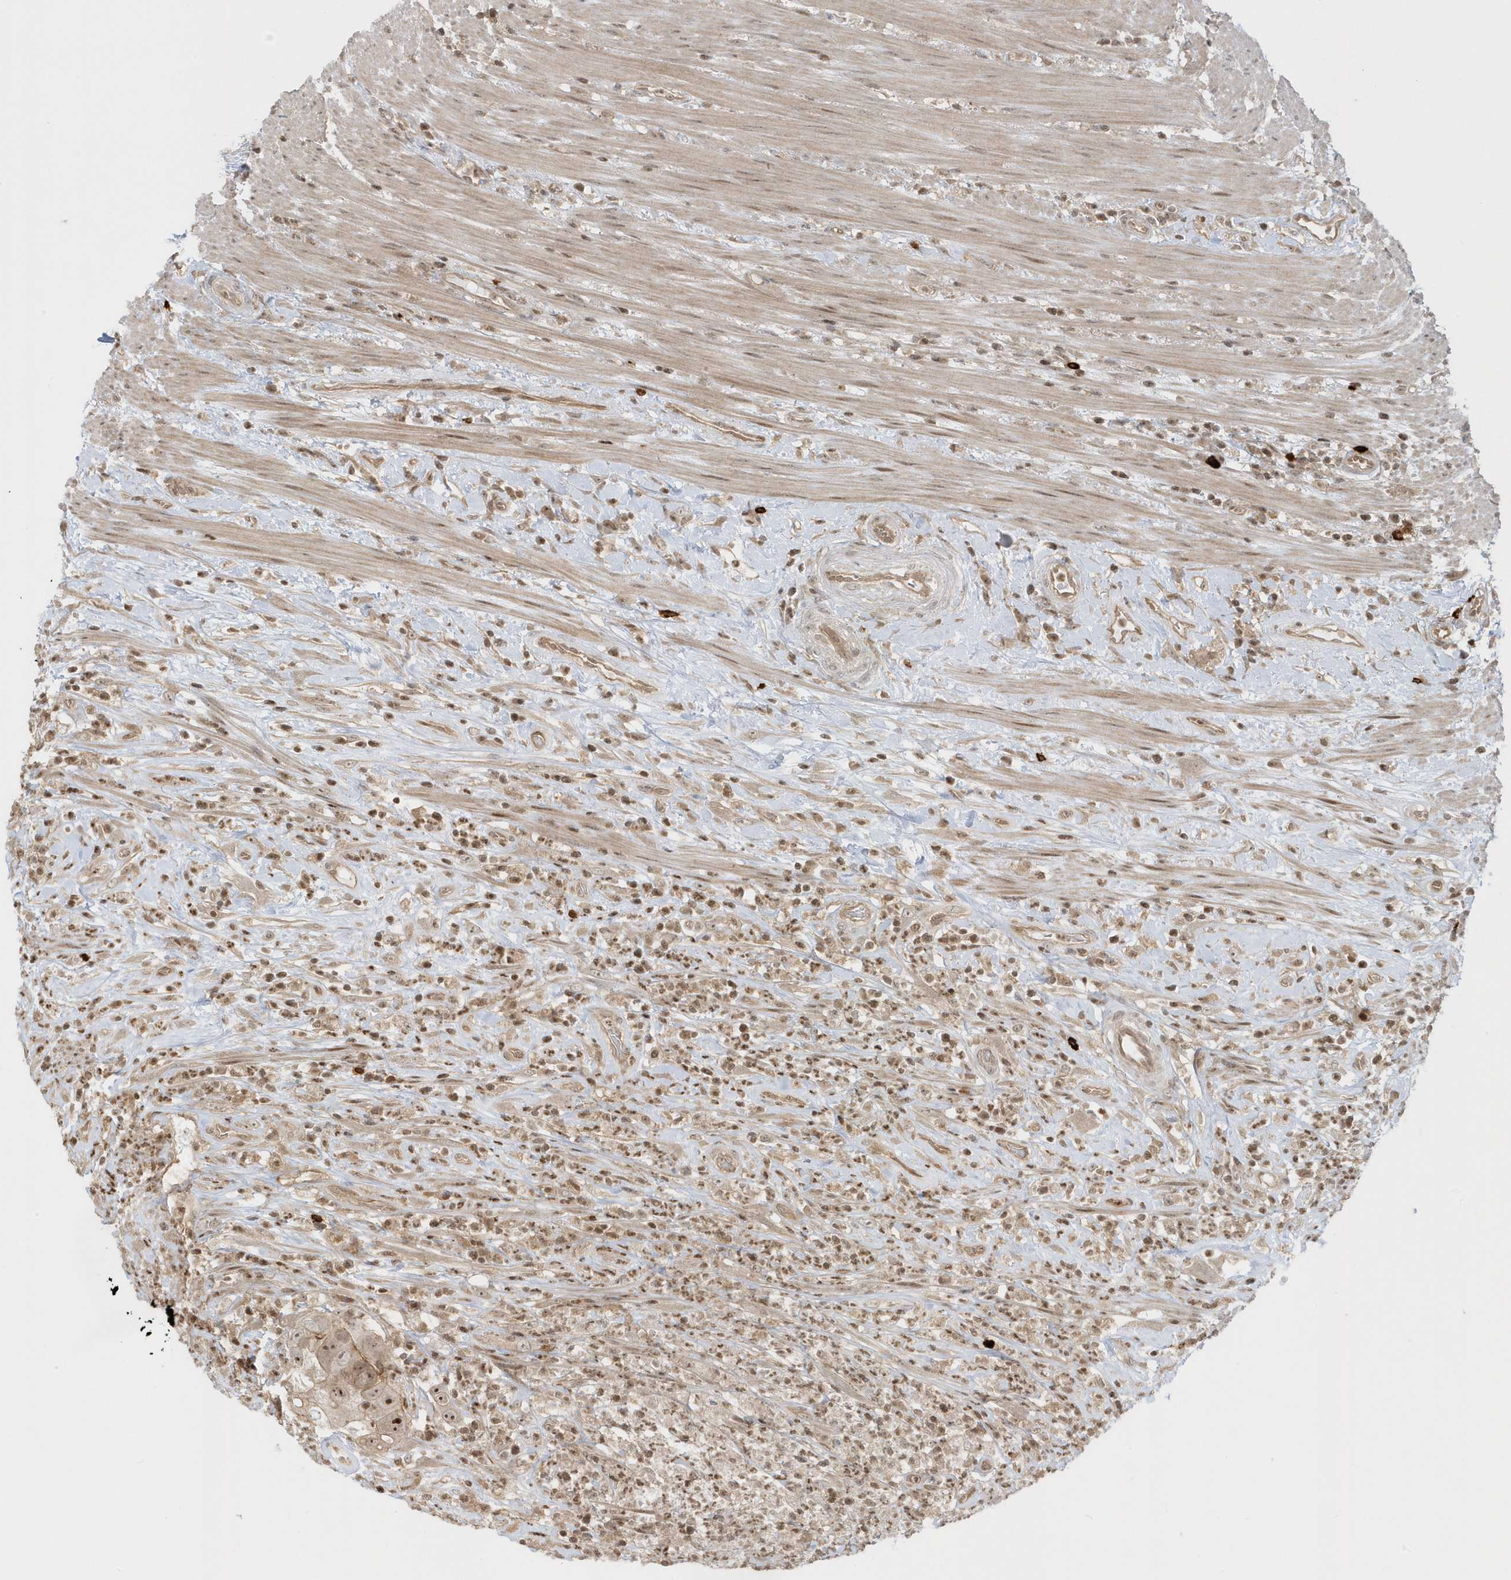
{"staining": {"intensity": "moderate", "quantity": ">75%", "location": "nuclear"}, "tissue": "colorectal cancer", "cell_type": "Tumor cells", "image_type": "cancer", "snomed": [{"axis": "morphology", "description": "Adenocarcinoma, NOS"}, {"axis": "topography", "description": "Rectum"}], "caption": "Immunohistochemistry image of neoplastic tissue: human colorectal adenocarcinoma stained using IHC demonstrates medium levels of moderate protein expression localized specifically in the nuclear of tumor cells, appearing as a nuclear brown color.", "gene": "PPP1R7", "patient": {"sex": "male", "age": 59}}